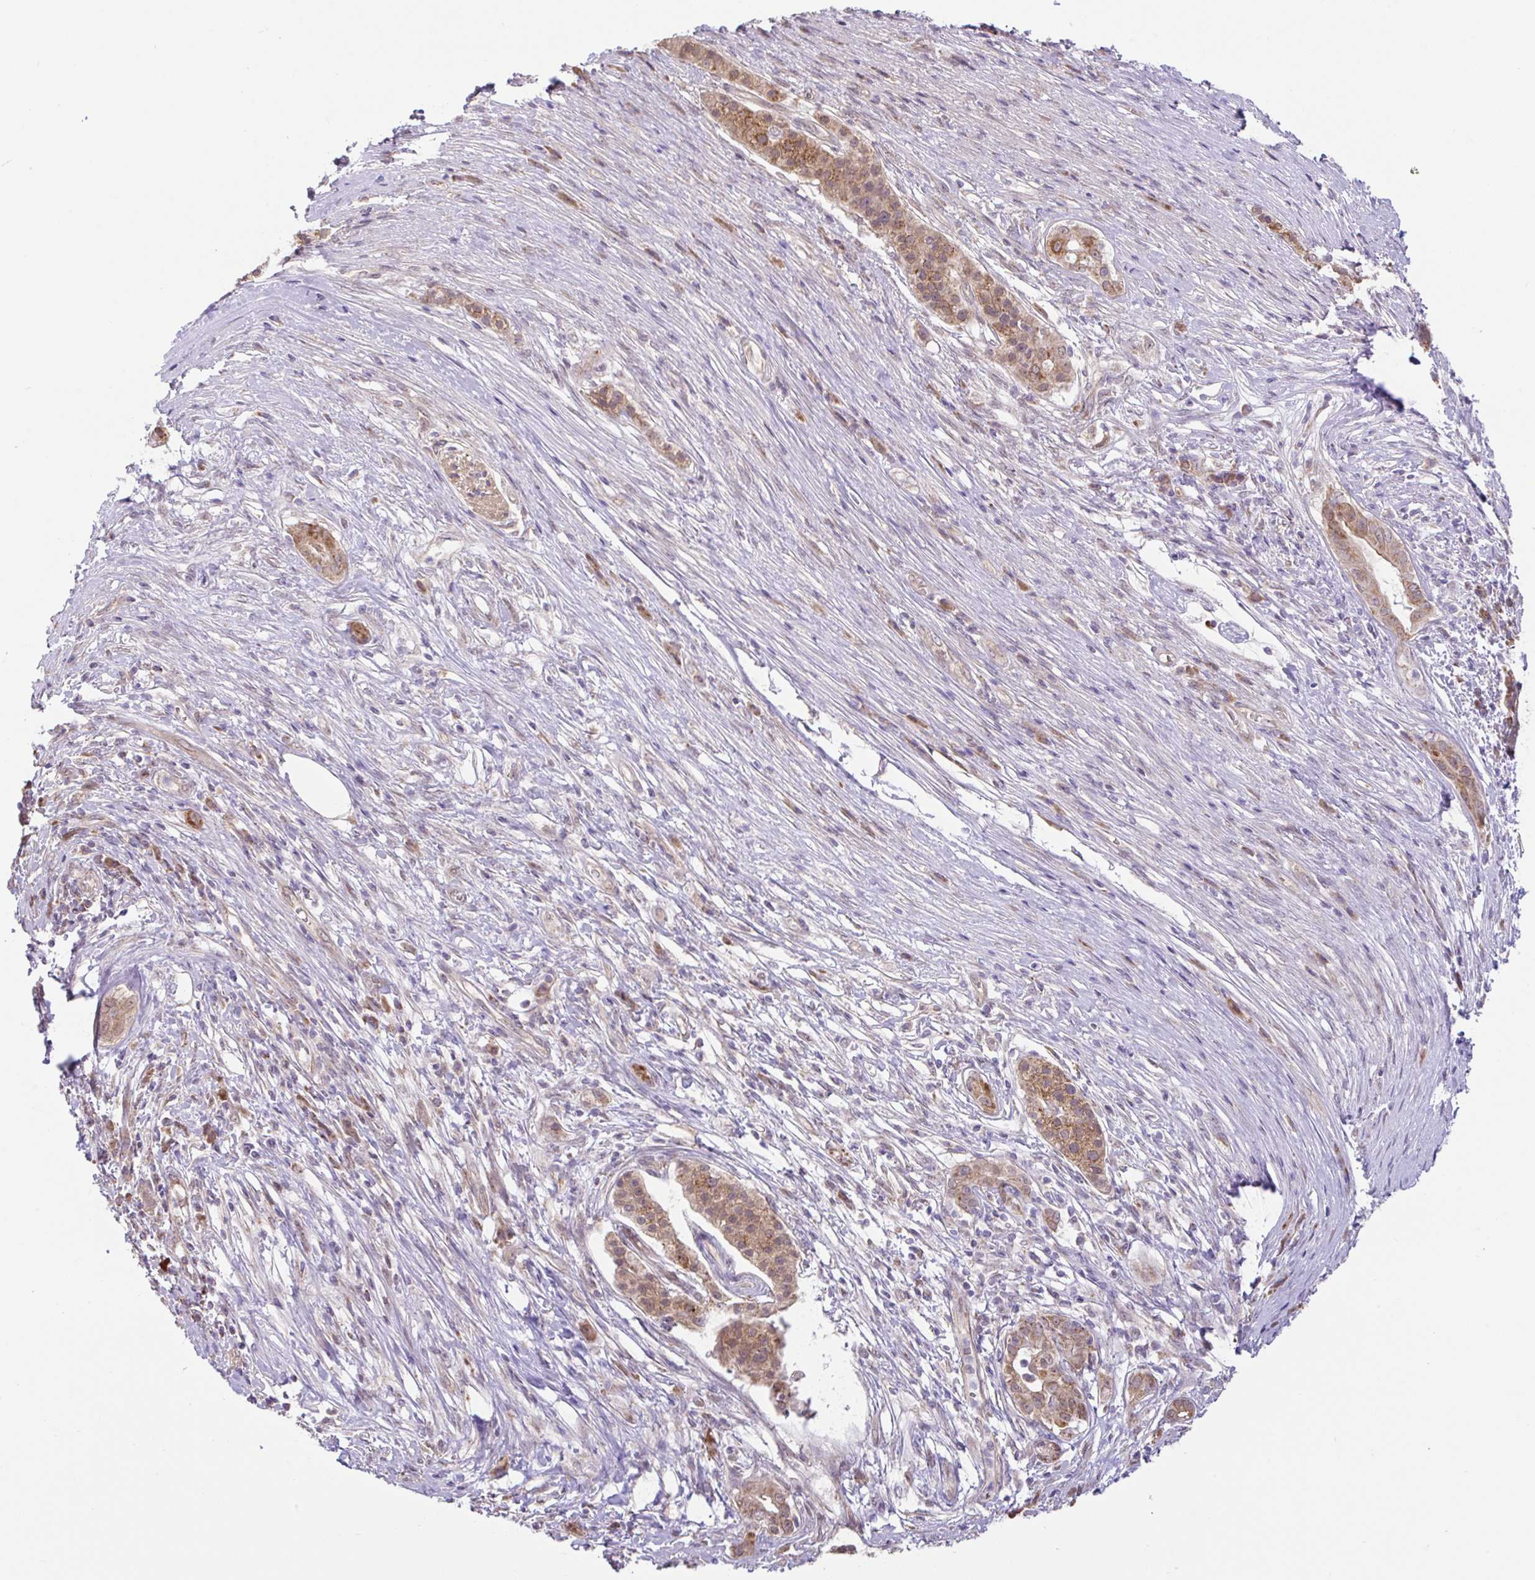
{"staining": {"intensity": "moderate", "quantity": ">75%", "location": "cytoplasmic/membranous"}, "tissue": "pancreatic cancer", "cell_type": "Tumor cells", "image_type": "cancer", "snomed": [{"axis": "morphology", "description": "Adenocarcinoma, NOS"}, {"axis": "topography", "description": "Pancreas"}], "caption": "Immunohistochemistry staining of pancreatic adenocarcinoma, which demonstrates medium levels of moderate cytoplasmic/membranous expression in approximately >75% of tumor cells indicating moderate cytoplasmic/membranous protein staining. The staining was performed using DAB (3,3'-diaminobenzidine) (brown) for protein detection and nuclei were counterstained in hematoxylin (blue).", "gene": "DLEU7", "patient": {"sex": "male", "age": 63}}